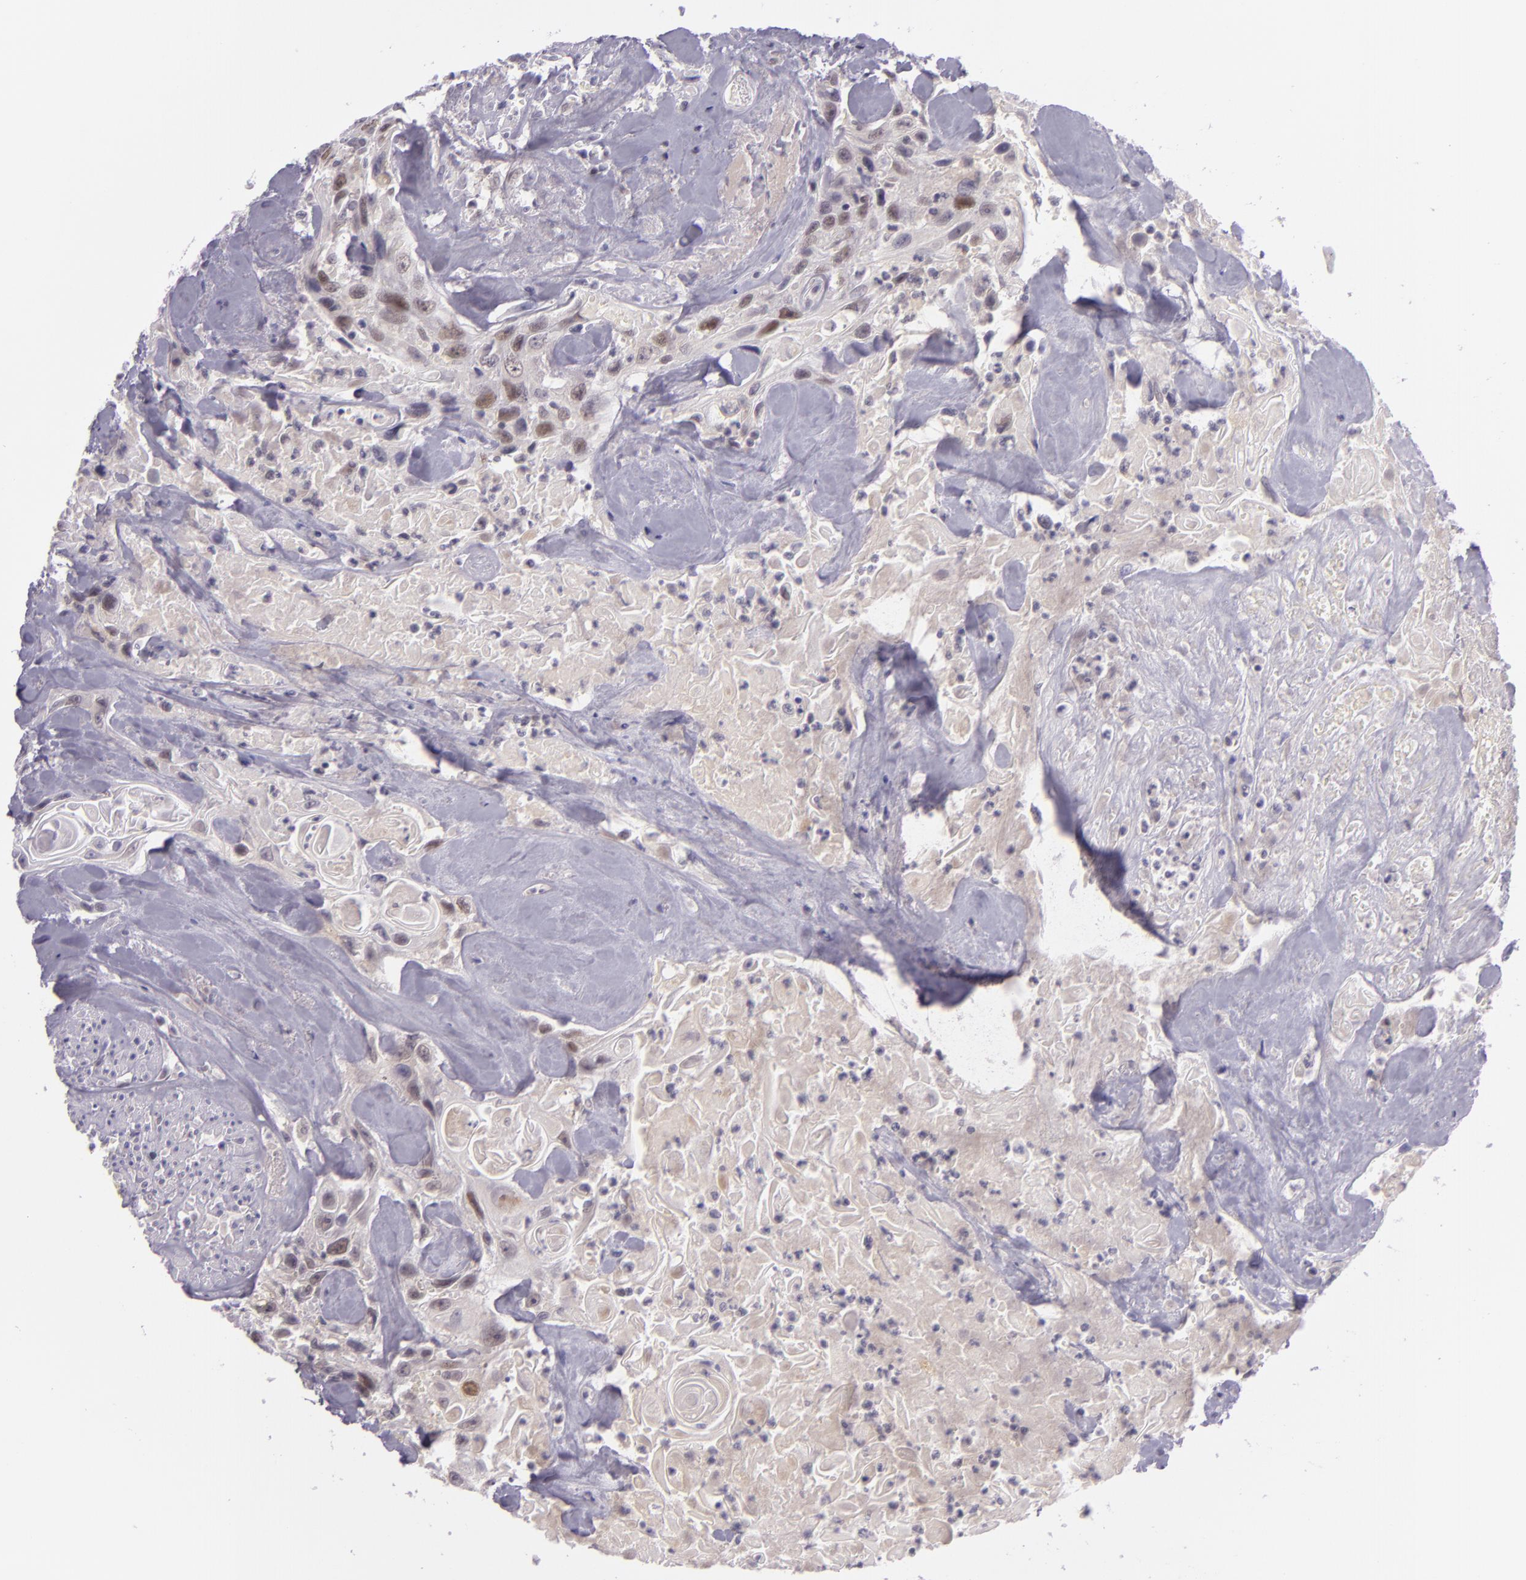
{"staining": {"intensity": "weak", "quantity": "25%-75%", "location": "nuclear"}, "tissue": "urothelial cancer", "cell_type": "Tumor cells", "image_type": "cancer", "snomed": [{"axis": "morphology", "description": "Urothelial carcinoma, High grade"}, {"axis": "topography", "description": "Urinary bladder"}], "caption": "Protein positivity by IHC exhibits weak nuclear positivity in approximately 25%-75% of tumor cells in urothelial carcinoma (high-grade).", "gene": "CHEK2", "patient": {"sex": "female", "age": 84}}